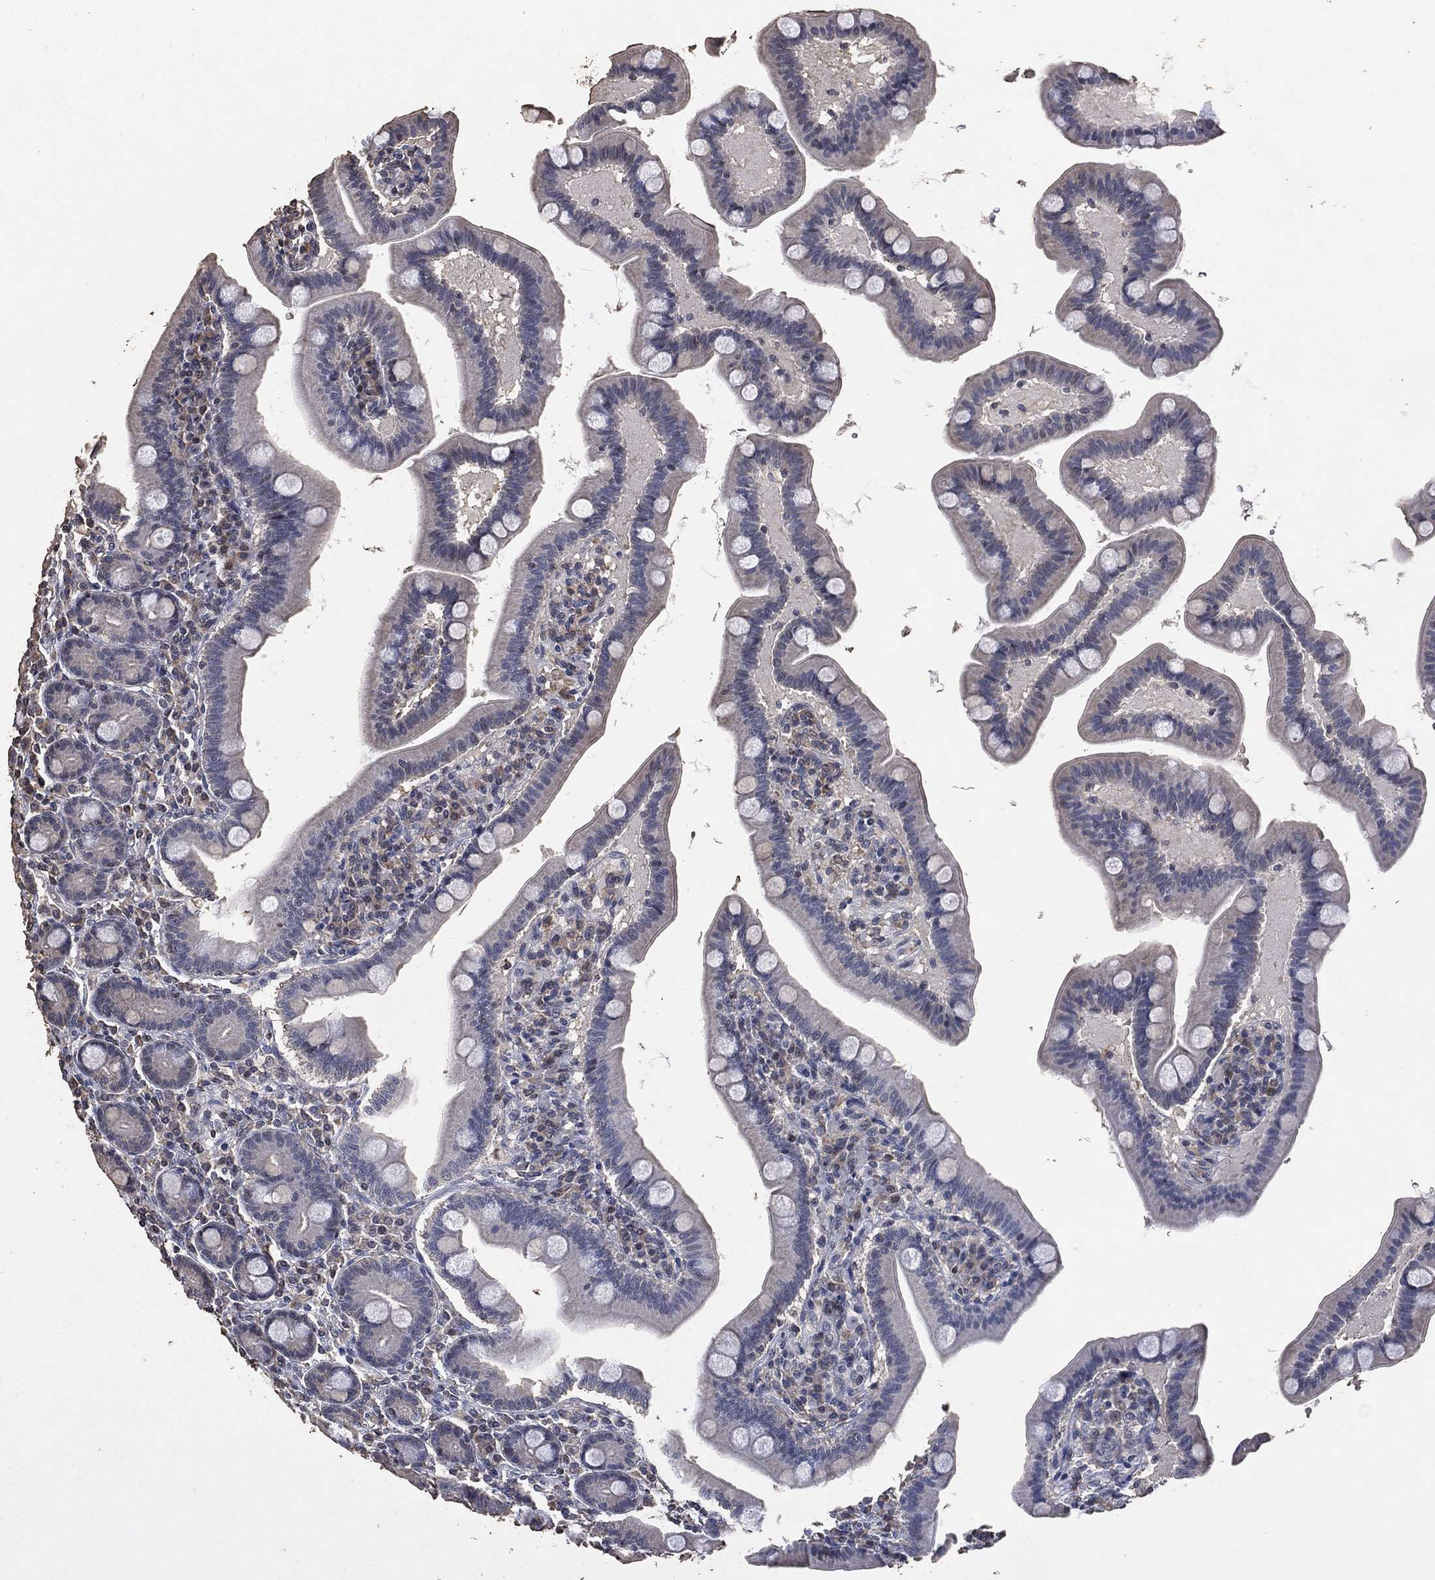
{"staining": {"intensity": "negative", "quantity": "none", "location": "none"}, "tissue": "small intestine", "cell_type": "Glandular cells", "image_type": "normal", "snomed": [{"axis": "morphology", "description": "Normal tissue, NOS"}, {"axis": "topography", "description": "Small intestine"}], "caption": "This is an immunohistochemistry (IHC) image of unremarkable human small intestine. There is no expression in glandular cells.", "gene": "ADPRHL1", "patient": {"sex": "male", "age": 66}}